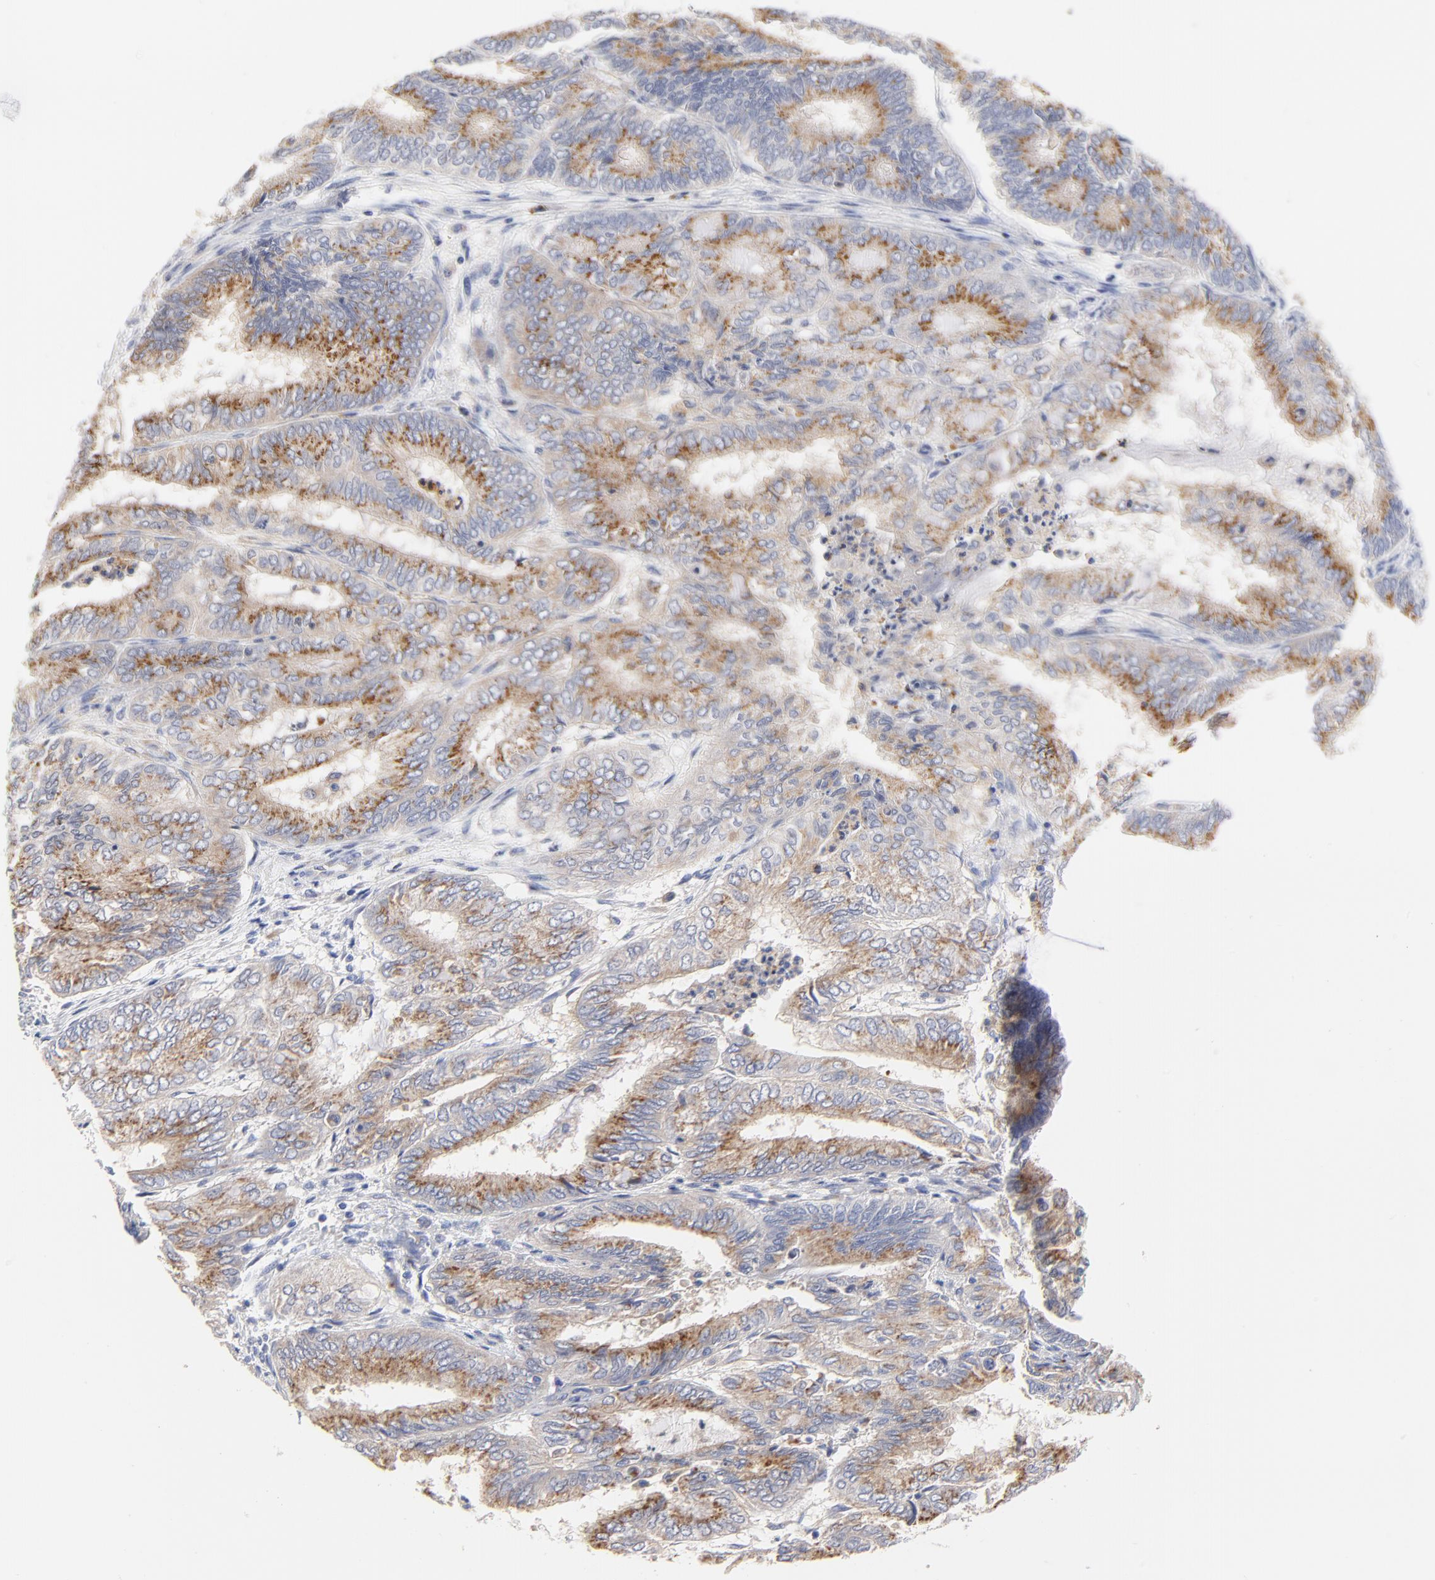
{"staining": {"intensity": "moderate", "quantity": ">75%", "location": "cytoplasmic/membranous"}, "tissue": "endometrial cancer", "cell_type": "Tumor cells", "image_type": "cancer", "snomed": [{"axis": "morphology", "description": "Adenocarcinoma, NOS"}, {"axis": "topography", "description": "Endometrium"}], "caption": "Protein staining displays moderate cytoplasmic/membranous staining in about >75% of tumor cells in endometrial cancer.", "gene": "FBXL2", "patient": {"sex": "female", "age": 59}}